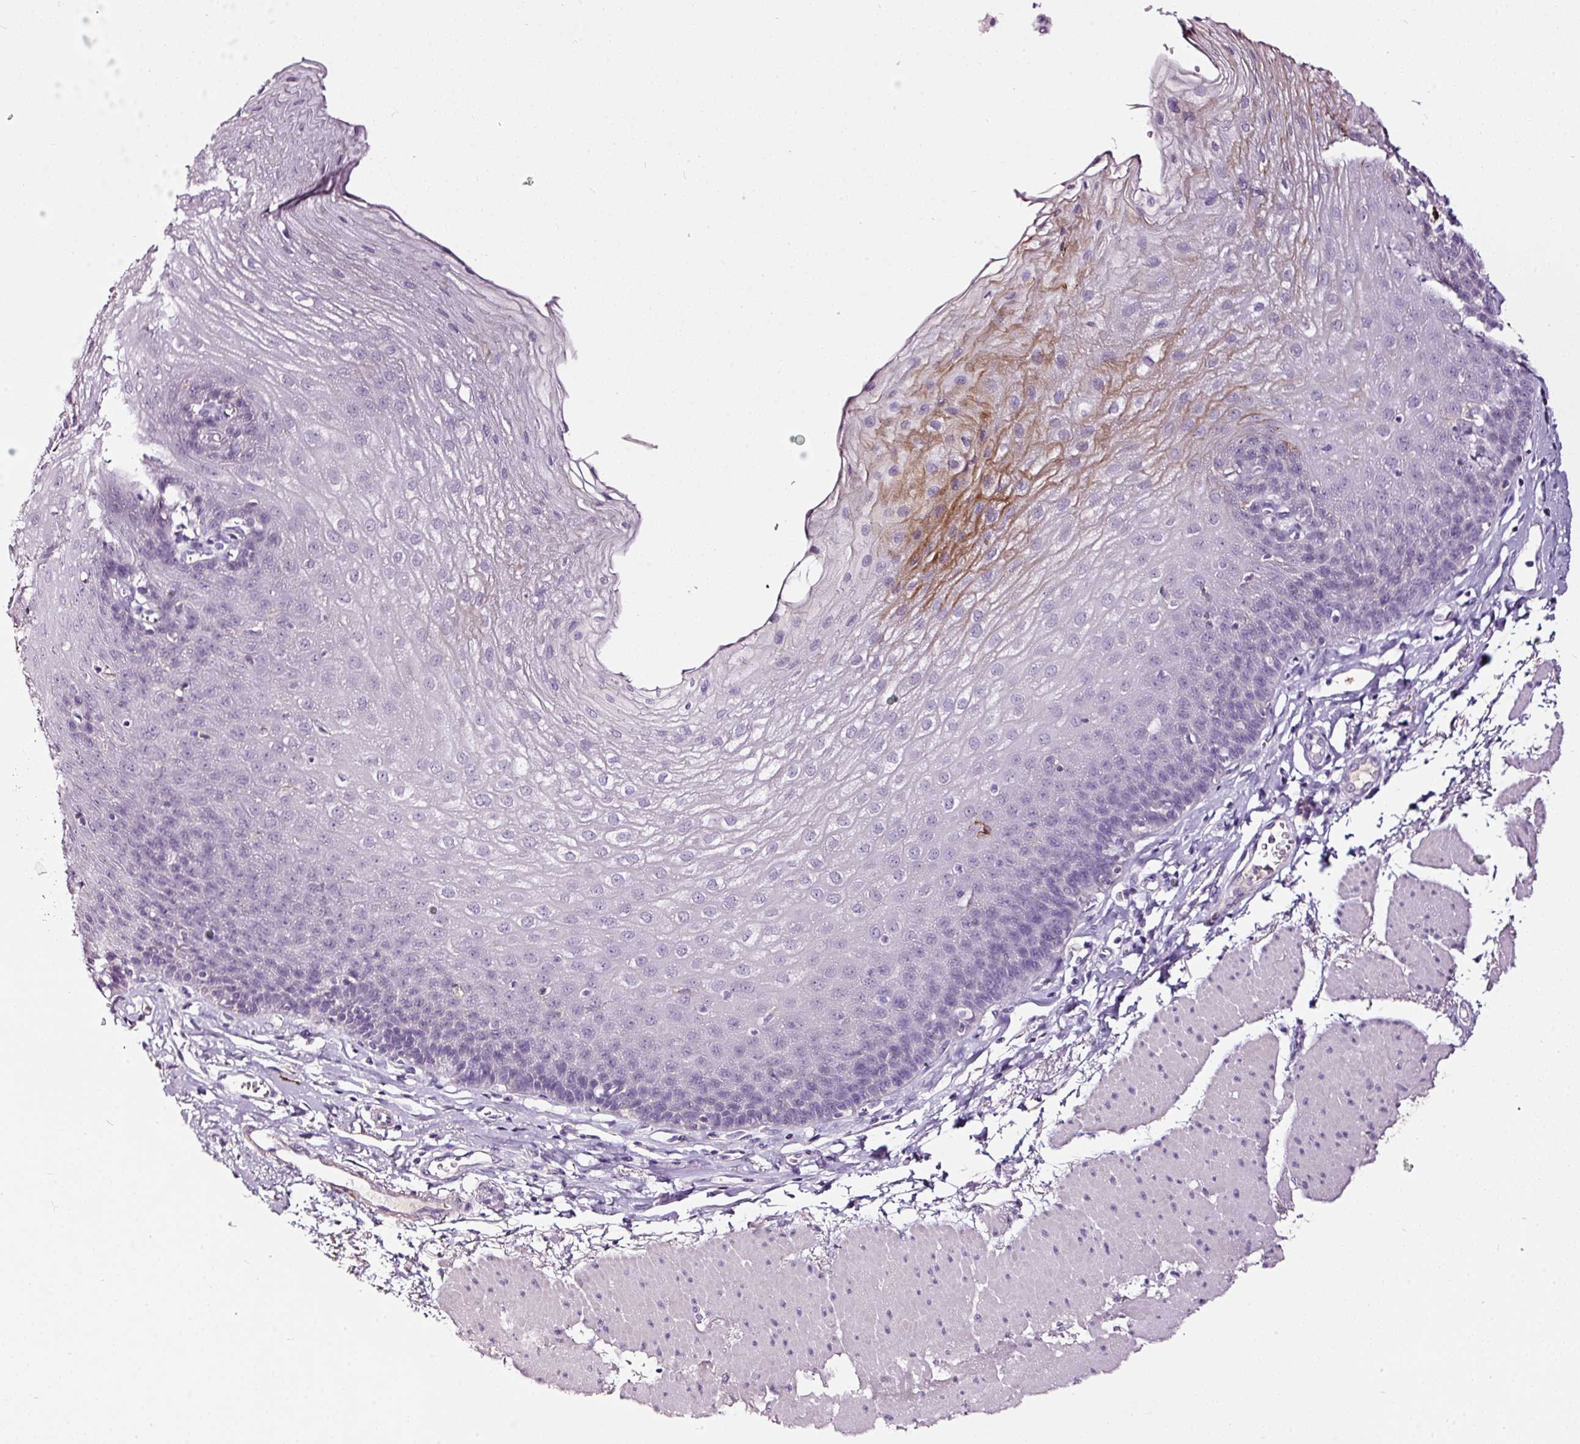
{"staining": {"intensity": "moderate", "quantity": "<25%", "location": "cytoplasmic/membranous"}, "tissue": "esophagus", "cell_type": "Squamous epithelial cells", "image_type": "normal", "snomed": [{"axis": "morphology", "description": "Normal tissue, NOS"}, {"axis": "topography", "description": "Esophagus"}], "caption": "Squamous epithelial cells exhibit low levels of moderate cytoplasmic/membranous staining in about <25% of cells in unremarkable human esophagus.", "gene": "LAMP3", "patient": {"sex": "female", "age": 81}}